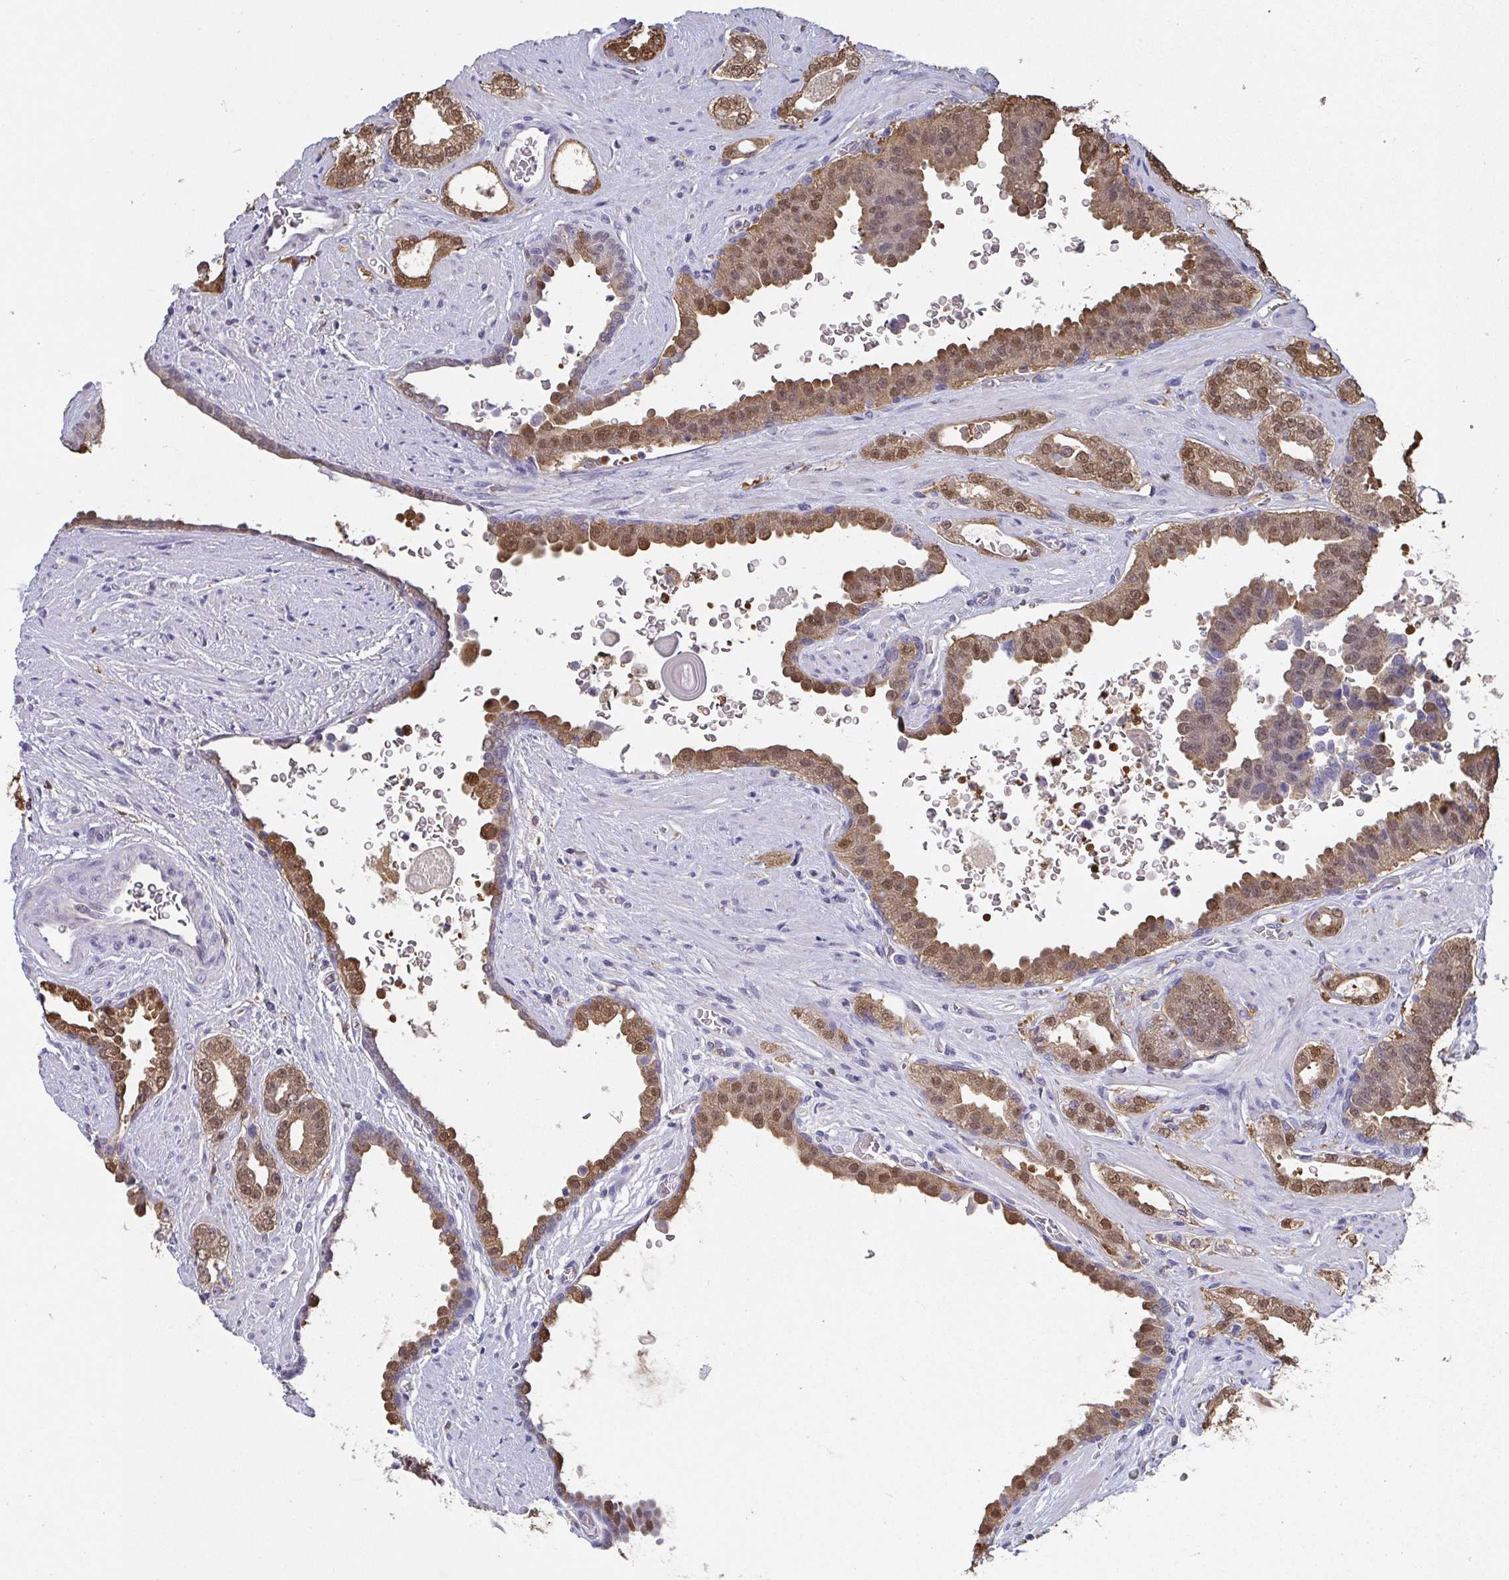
{"staining": {"intensity": "moderate", "quantity": ">75%", "location": "cytoplasmic/membranous,nuclear"}, "tissue": "prostate cancer", "cell_type": "Tumor cells", "image_type": "cancer", "snomed": [{"axis": "morphology", "description": "Adenocarcinoma, Low grade"}, {"axis": "topography", "description": "Prostate"}], "caption": "Moderate cytoplasmic/membranous and nuclear positivity is appreciated in approximately >75% of tumor cells in prostate cancer (low-grade adenocarcinoma). Using DAB (3,3'-diaminobenzidine) (brown) and hematoxylin (blue) stains, captured at high magnification using brightfield microscopy.", "gene": "IDH1", "patient": {"sex": "male", "age": 67}}